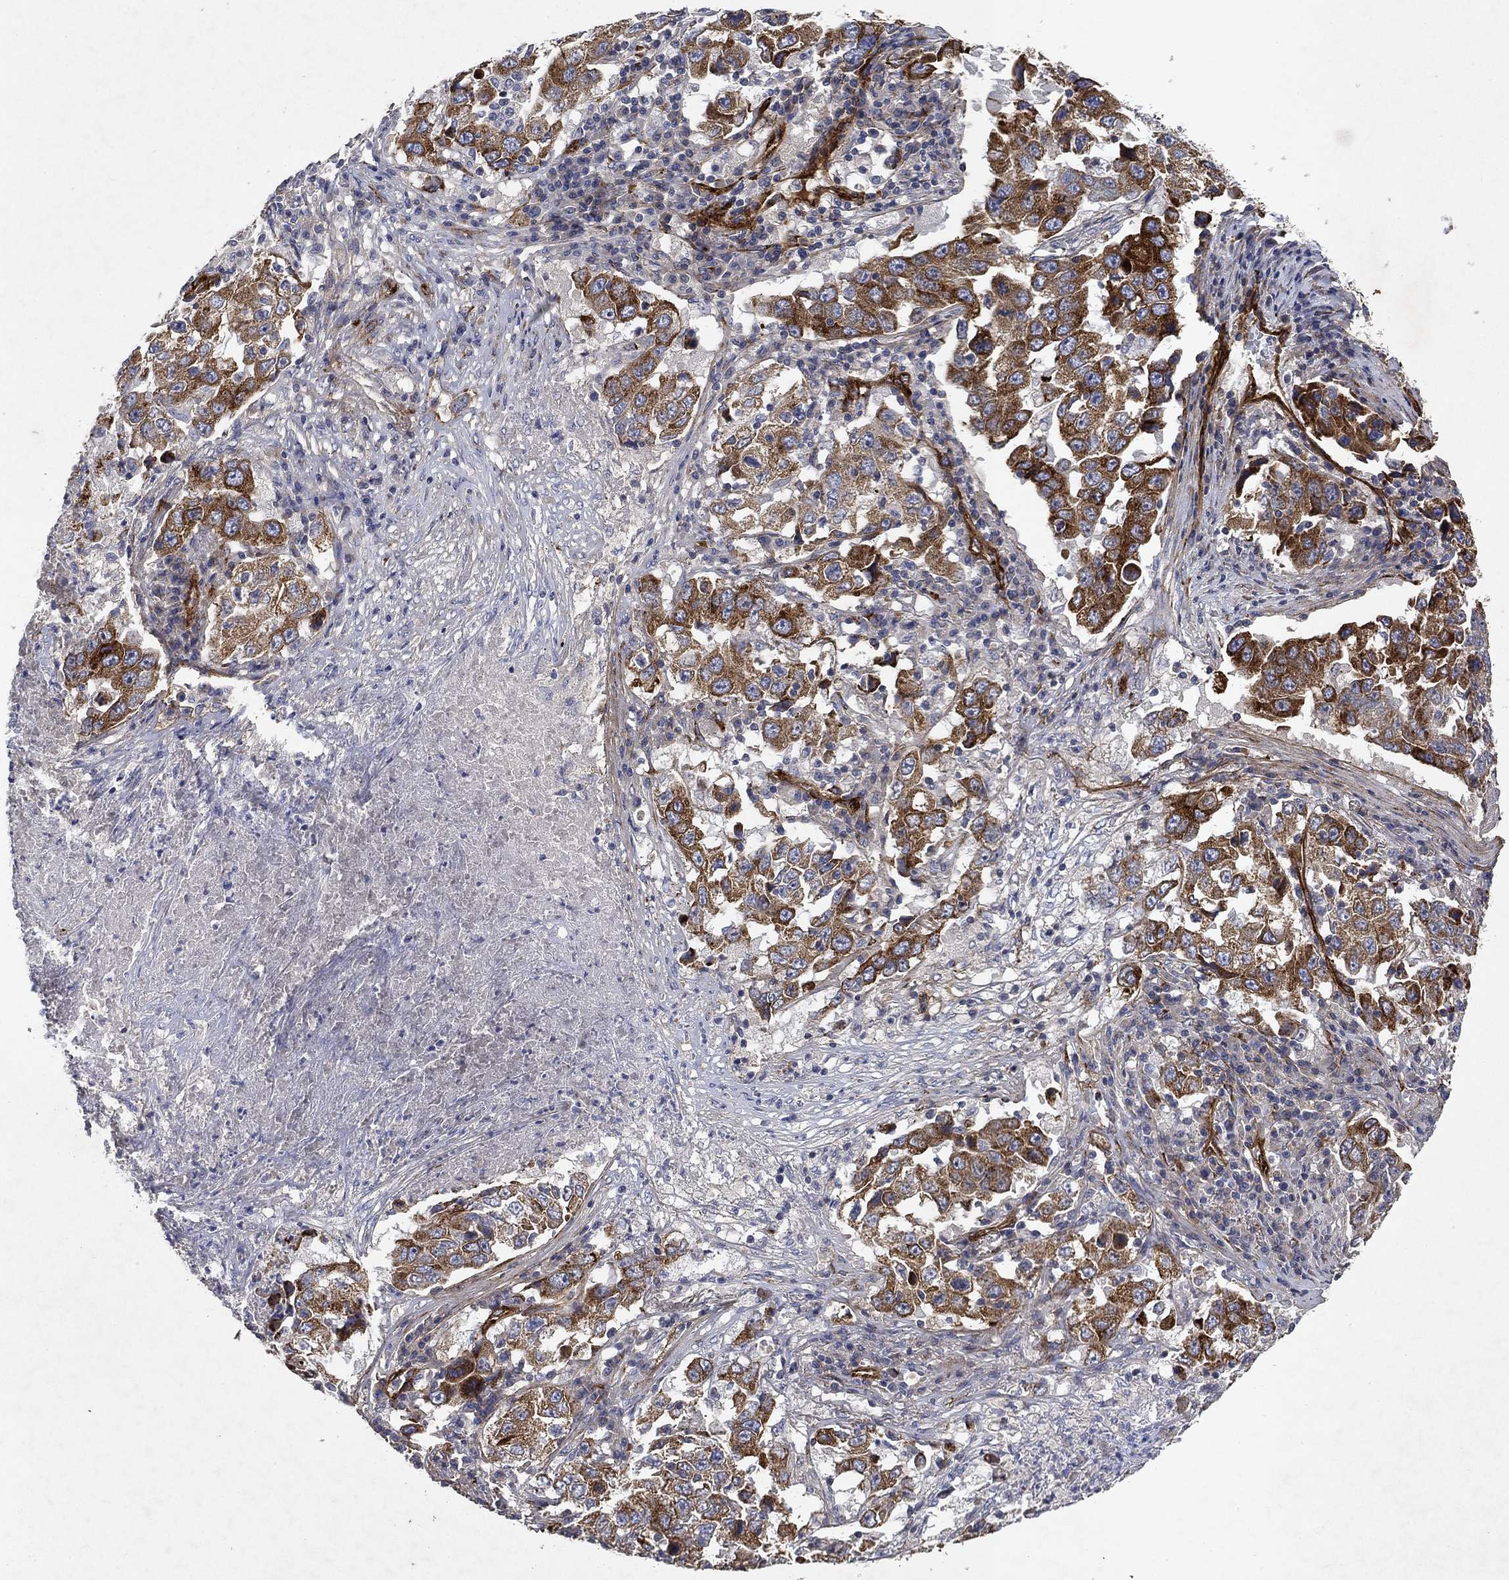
{"staining": {"intensity": "moderate", "quantity": "25%-75%", "location": "cytoplasmic/membranous"}, "tissue": "lung cancer", "cell_type": "Tumor cells", "image_type": "cancer", "snomed": [{"axis": "morphology", "description": "Adenocarcinoma, NOS"}, {"axis": "topography", "description": "Lung"}], "caption": "Lung cancer stained with DAB (3,3'-diaminobenzidine) immunohistochemistry (IHC) shows medium levels of moderate cytoplasmic/membranous staining in approximately 25%-75% of tumor cells.", "gene": "COL4A2", "patient": {"sex": "male", "age": 73}}